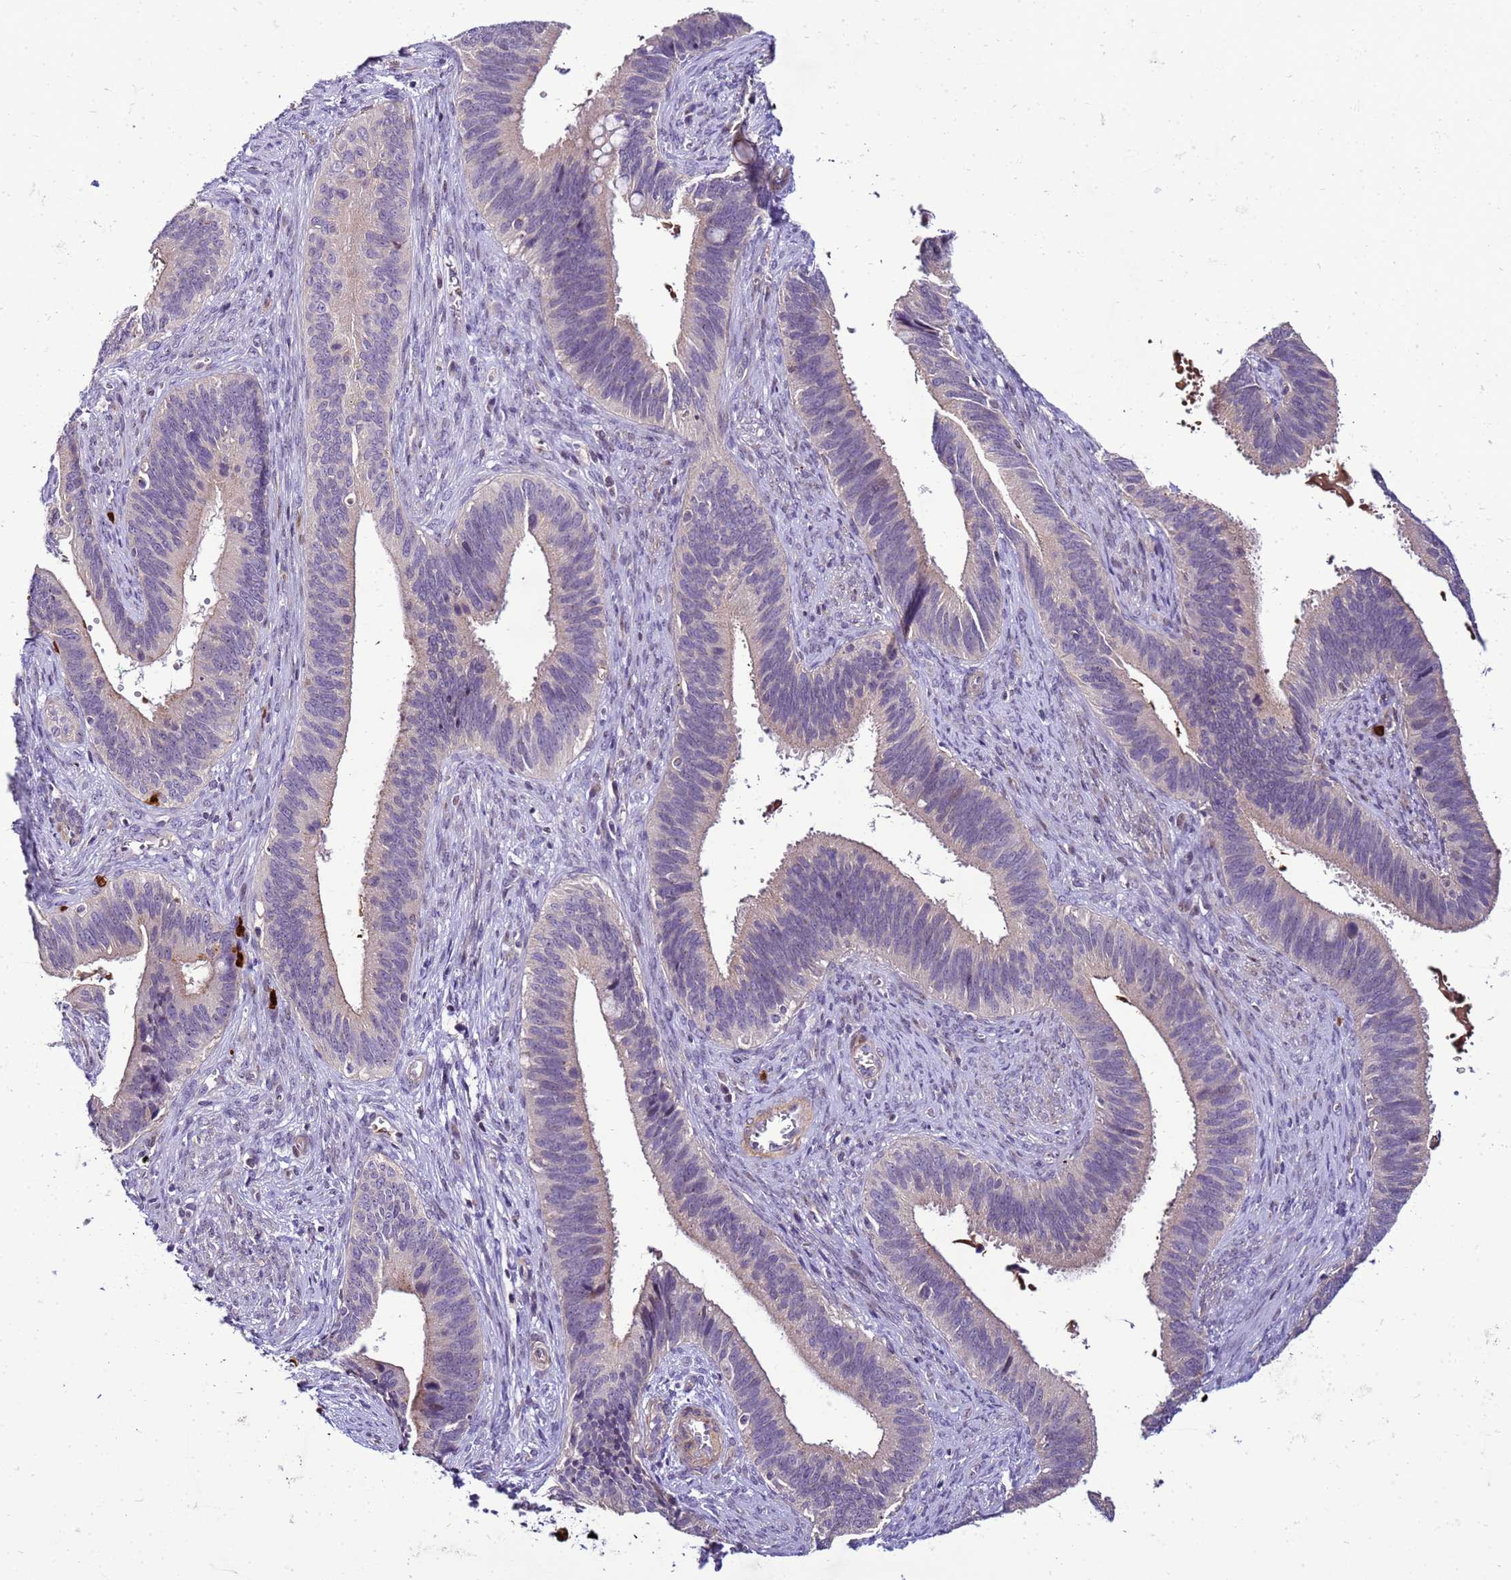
{"staining": {"intensity": "negative", "quantity": "none", "location": "none"}, "tissue": "cervical cancer", "cell_type": "Tumor cells", "image_type": "cancer", "snomed": [{"axis": "morphology", "description": "Adenocarcinoma, NOS"}, {"axis": "topography", "description": "Cervix"}], "caption": "Immunohistochemistry histopathology image of neoplastic tissue: cervical cancer (adenocarcinoma) stained with DAB (3,3'-diaminobenzidine) demonstrates no significant protein expression in tumor cells. The staining is performed using DAB (3,3'-diaminobenzidine) brown chromogen with nuclei counter-stained in using hematoxylin.", "gene": "VPS4B", "patient": {"sex": "female", "age": 42}}